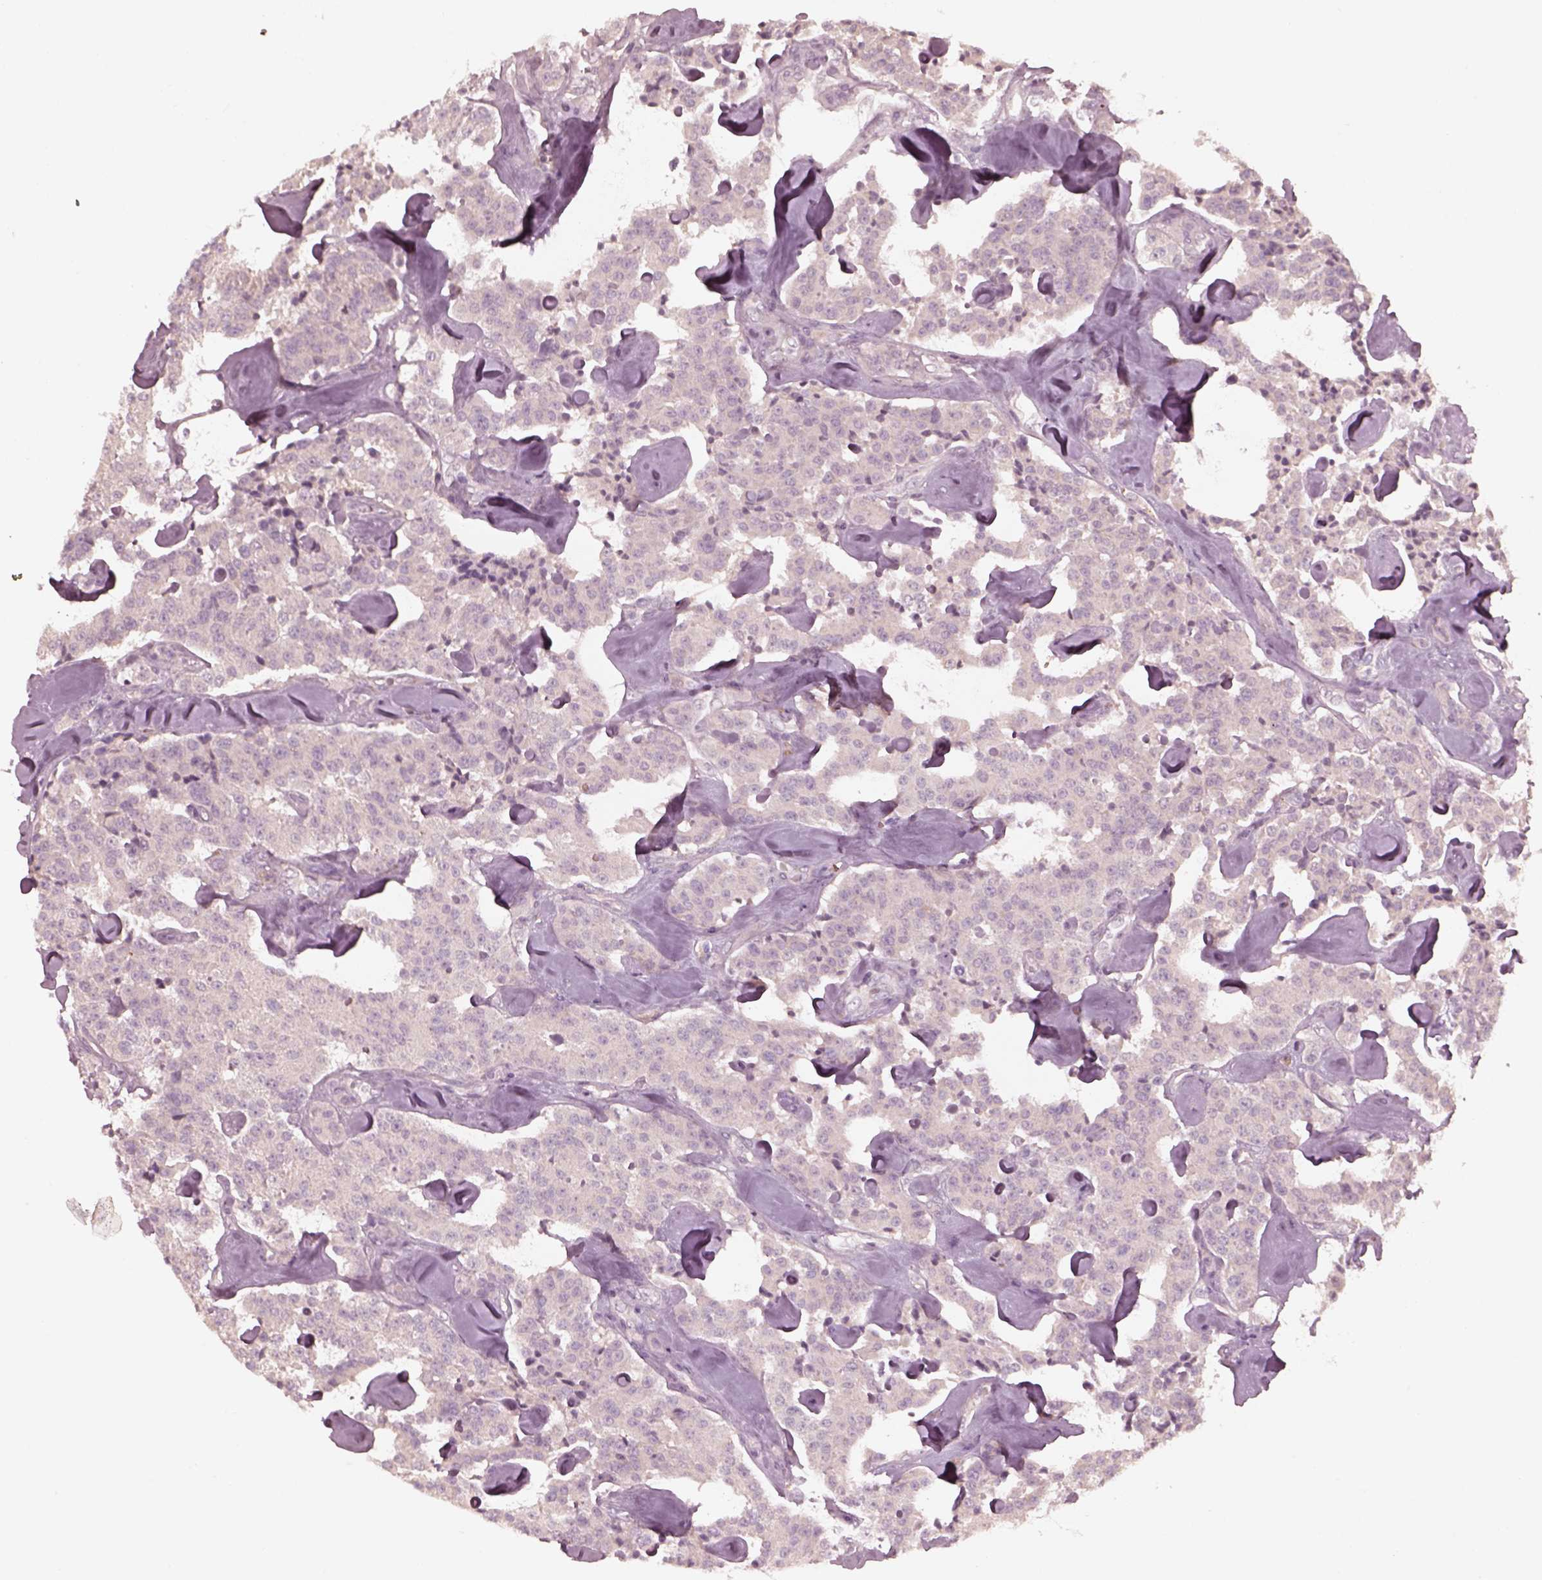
{"staining": {"intensity": "negative", "quantity": "none", "location": "none"}, "tissue": "carcinoid", "cell_type": "Tumor cells", "image_type": "cancer", "snomed": [{"axis": "morphology", "description": "Carcinoid, malignant, NOS"}, {"axis": "topography", "description": "Pancreas"}], "caption": "Protein analysis of carcinoid (malignant) displays no significant expression in tumor cells. (Stains: DAB (3,3'-diaminobenzidine) IHC with hematoxylin counter stain, Microscopy: brightfield microscopy at high magnification).", "gene": "VWA5B1", "patient": {"sex": "male", "age": 41}}